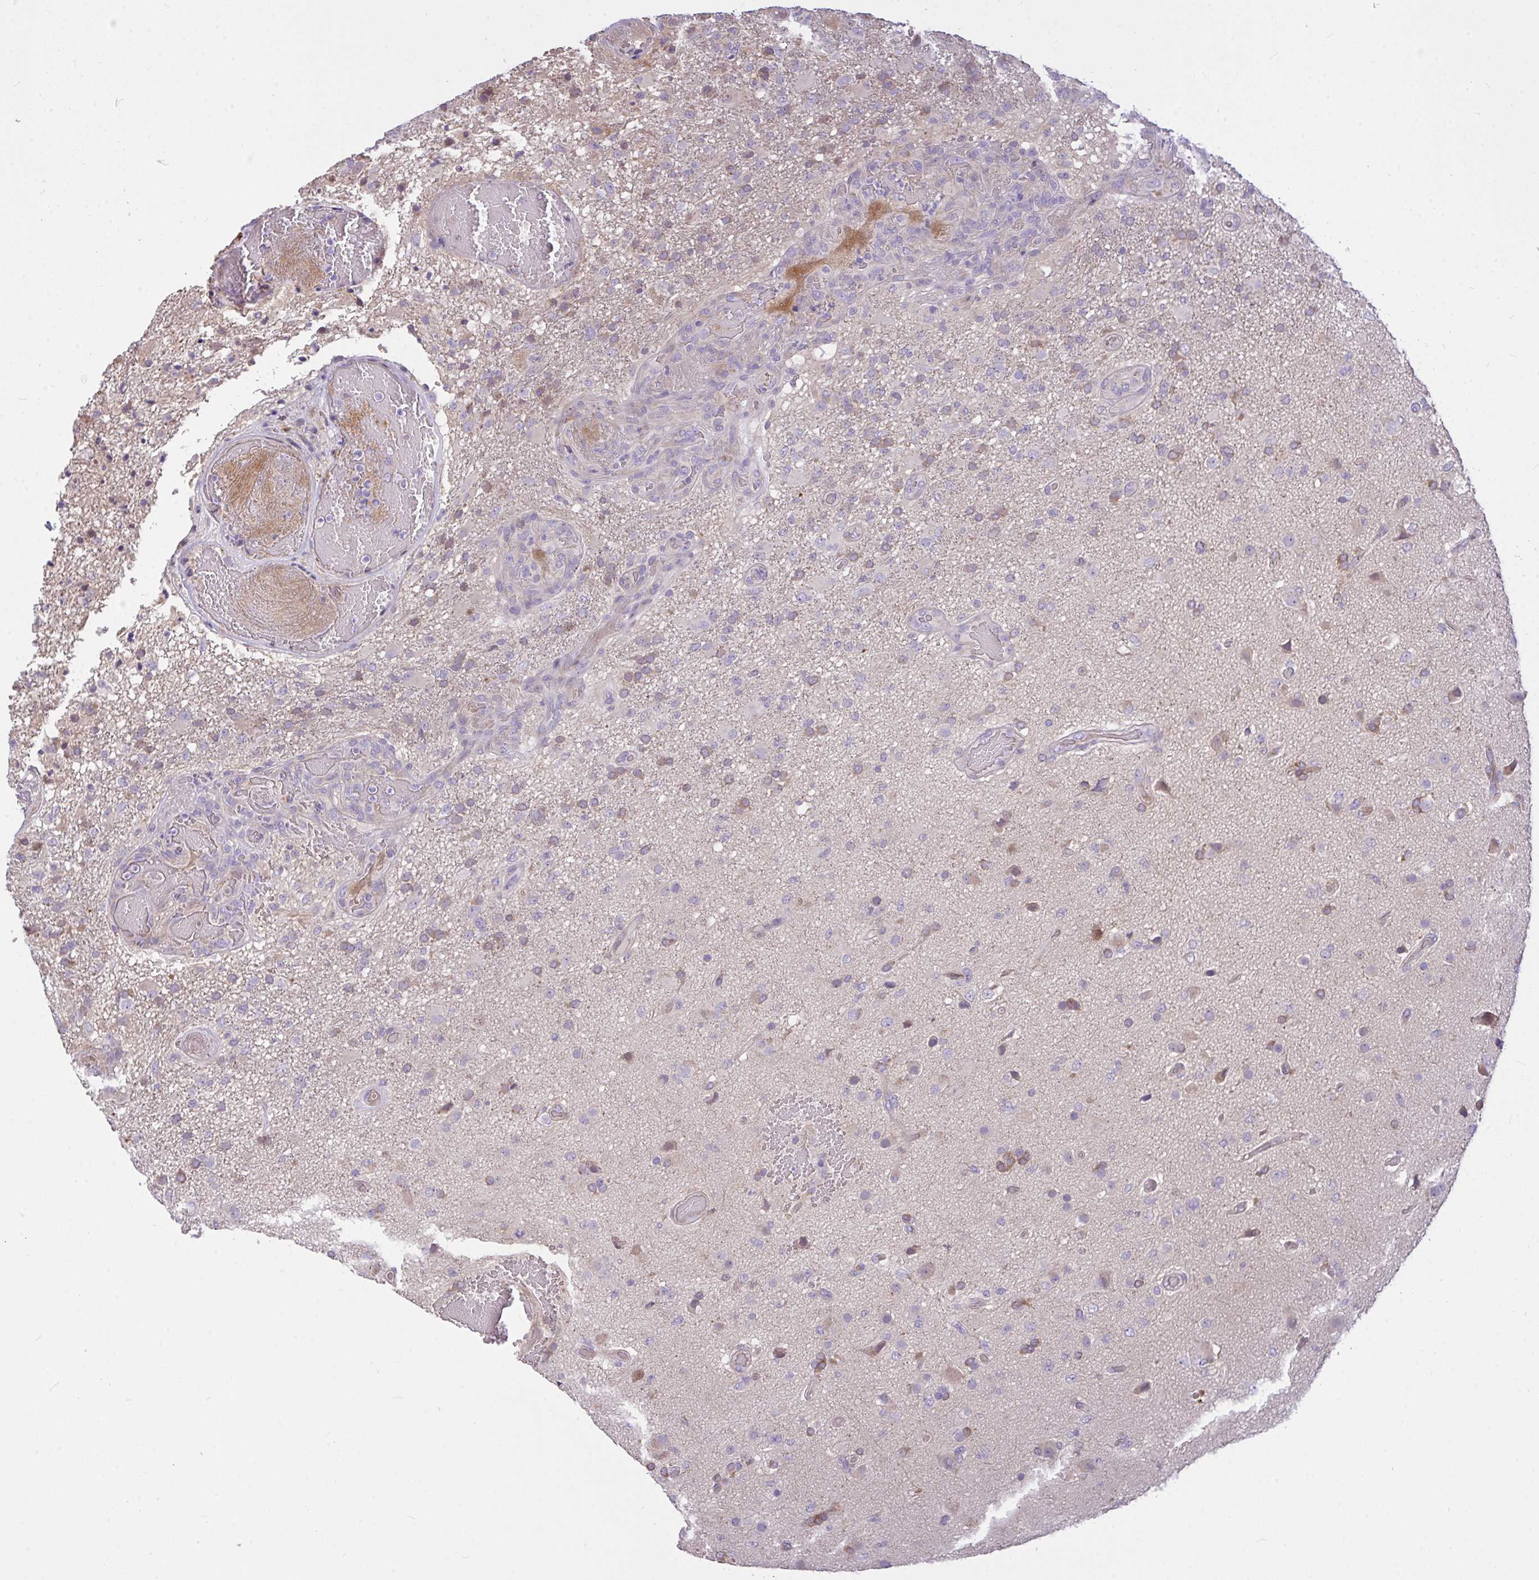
{"staining": {"intensity": "weak", "quantity": "<25%", "location": "cytoplasmic/membranous"}, "tissue": "glioma", "cell_type": "Tumor cells", "image_type": "cancer", "snomed": [{"axis": "morphology", "description": "Glioma, malignant, High grade"}, {"axis": "topography", "description": "Brain"}], "caption": "Immunohistochemistry (IHC) image of high-grade glioma (malignant) stained for a protein (brown), which shows no positivity in tumor cells.", "gene": "MOCS1", "patient": {"sex": "female", "age": 74}}